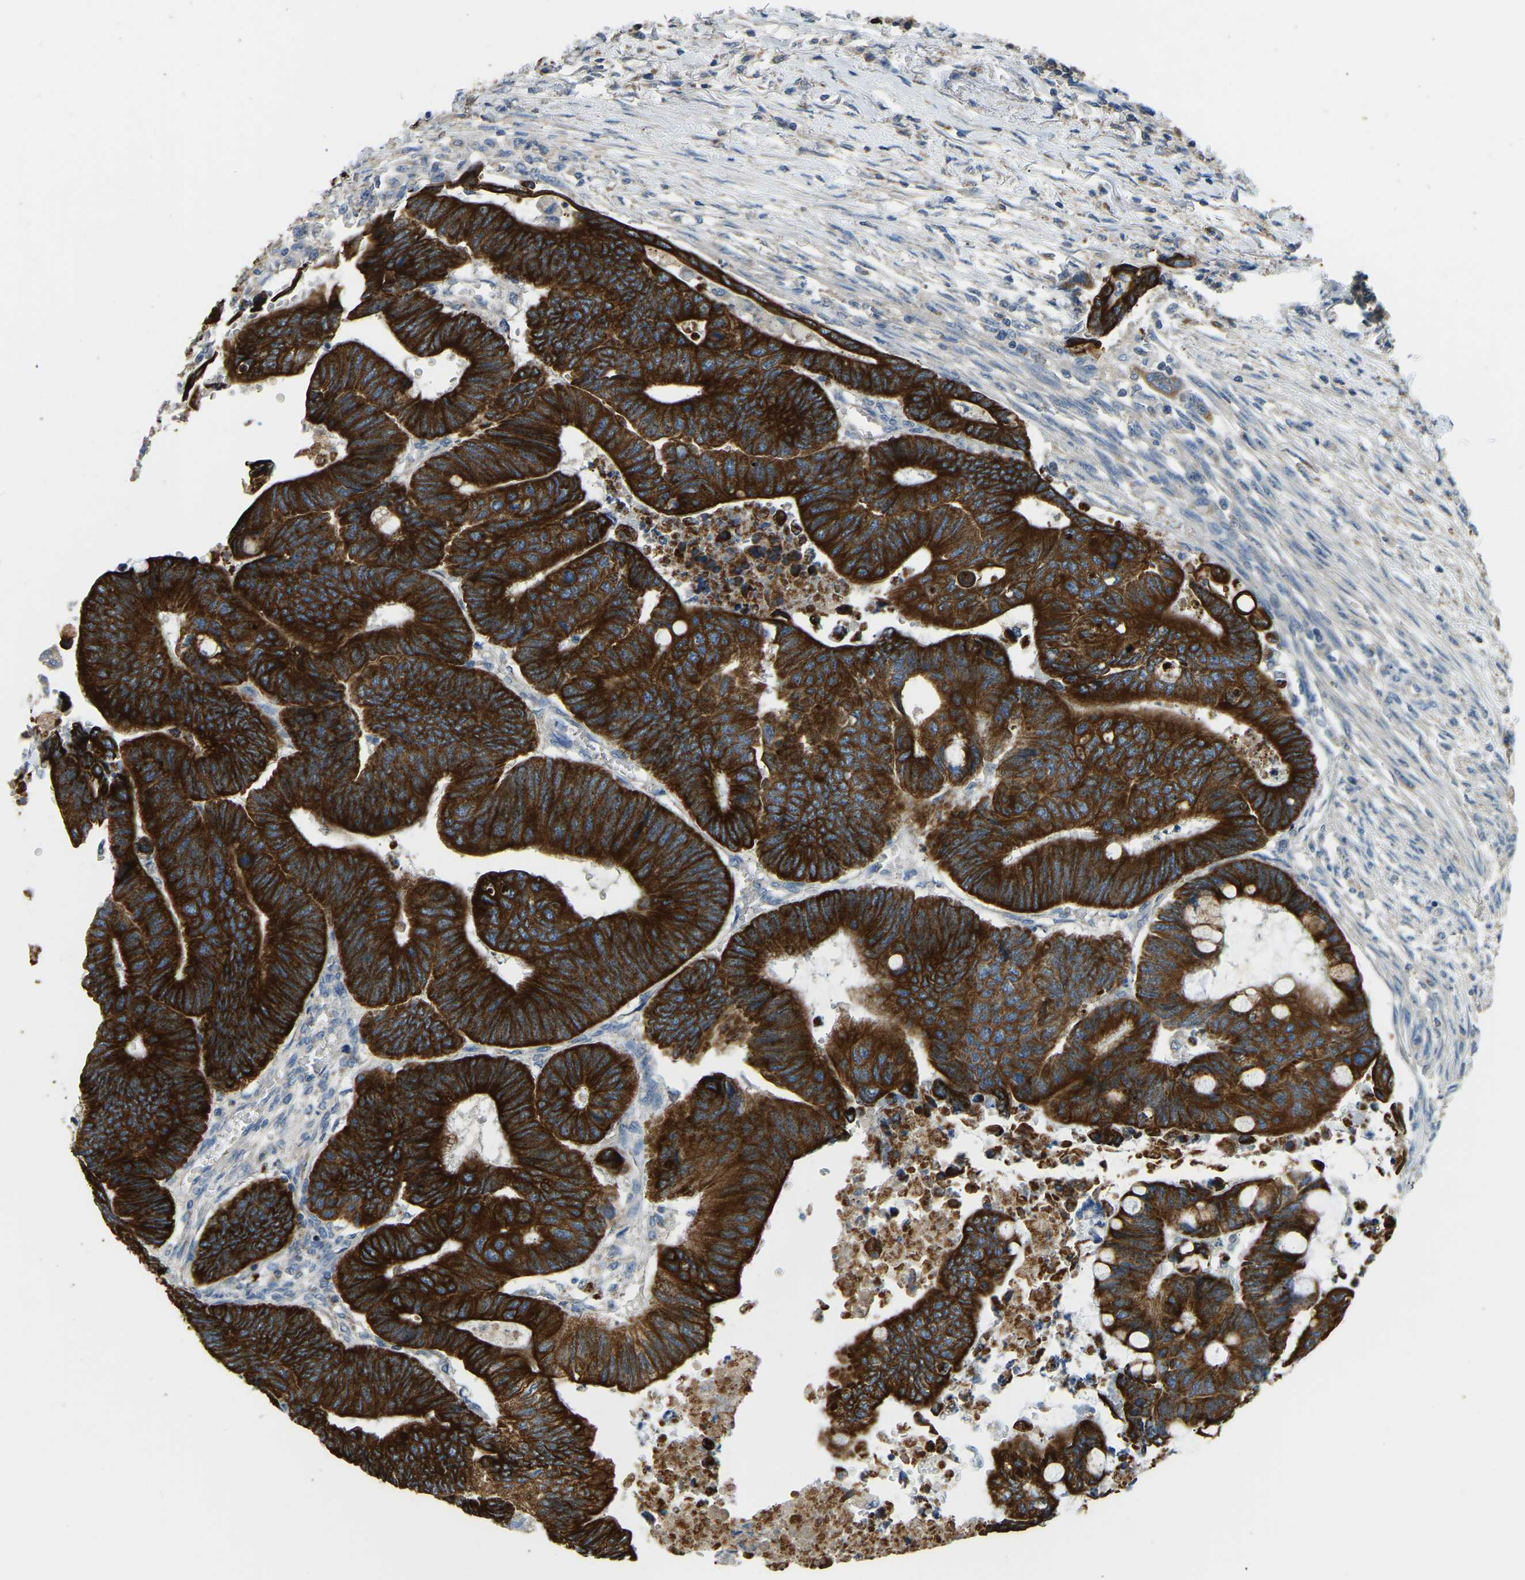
{"staining": {"intensity": "strong", "quantity": ">75%", "location": "cytoplasmic/membranous"}, "tissue": "colorectal cancer", "cell_type": "Tumor cells", "image_type": "cancer", "snomed": [{"axis": "morphology", "description": "Normal tissue, NOS"}, {"axis": "morphology", "description": "Adenocarcinoma, NOS"}, {"axis": "topography", "description": "Rectum"}, {"axis": "topography", "description": "Peripheral nerve tissue"}], "caption": "Strong cytoplasmic/membranous positivity for a protein is seen in approximately >75% of tumor cells of colorectal cancer (adenocarcinoma) using immunohistochemistry (IHC).", "gene": "ZNF200", "patient": {"sex": "male", "age": 92}}